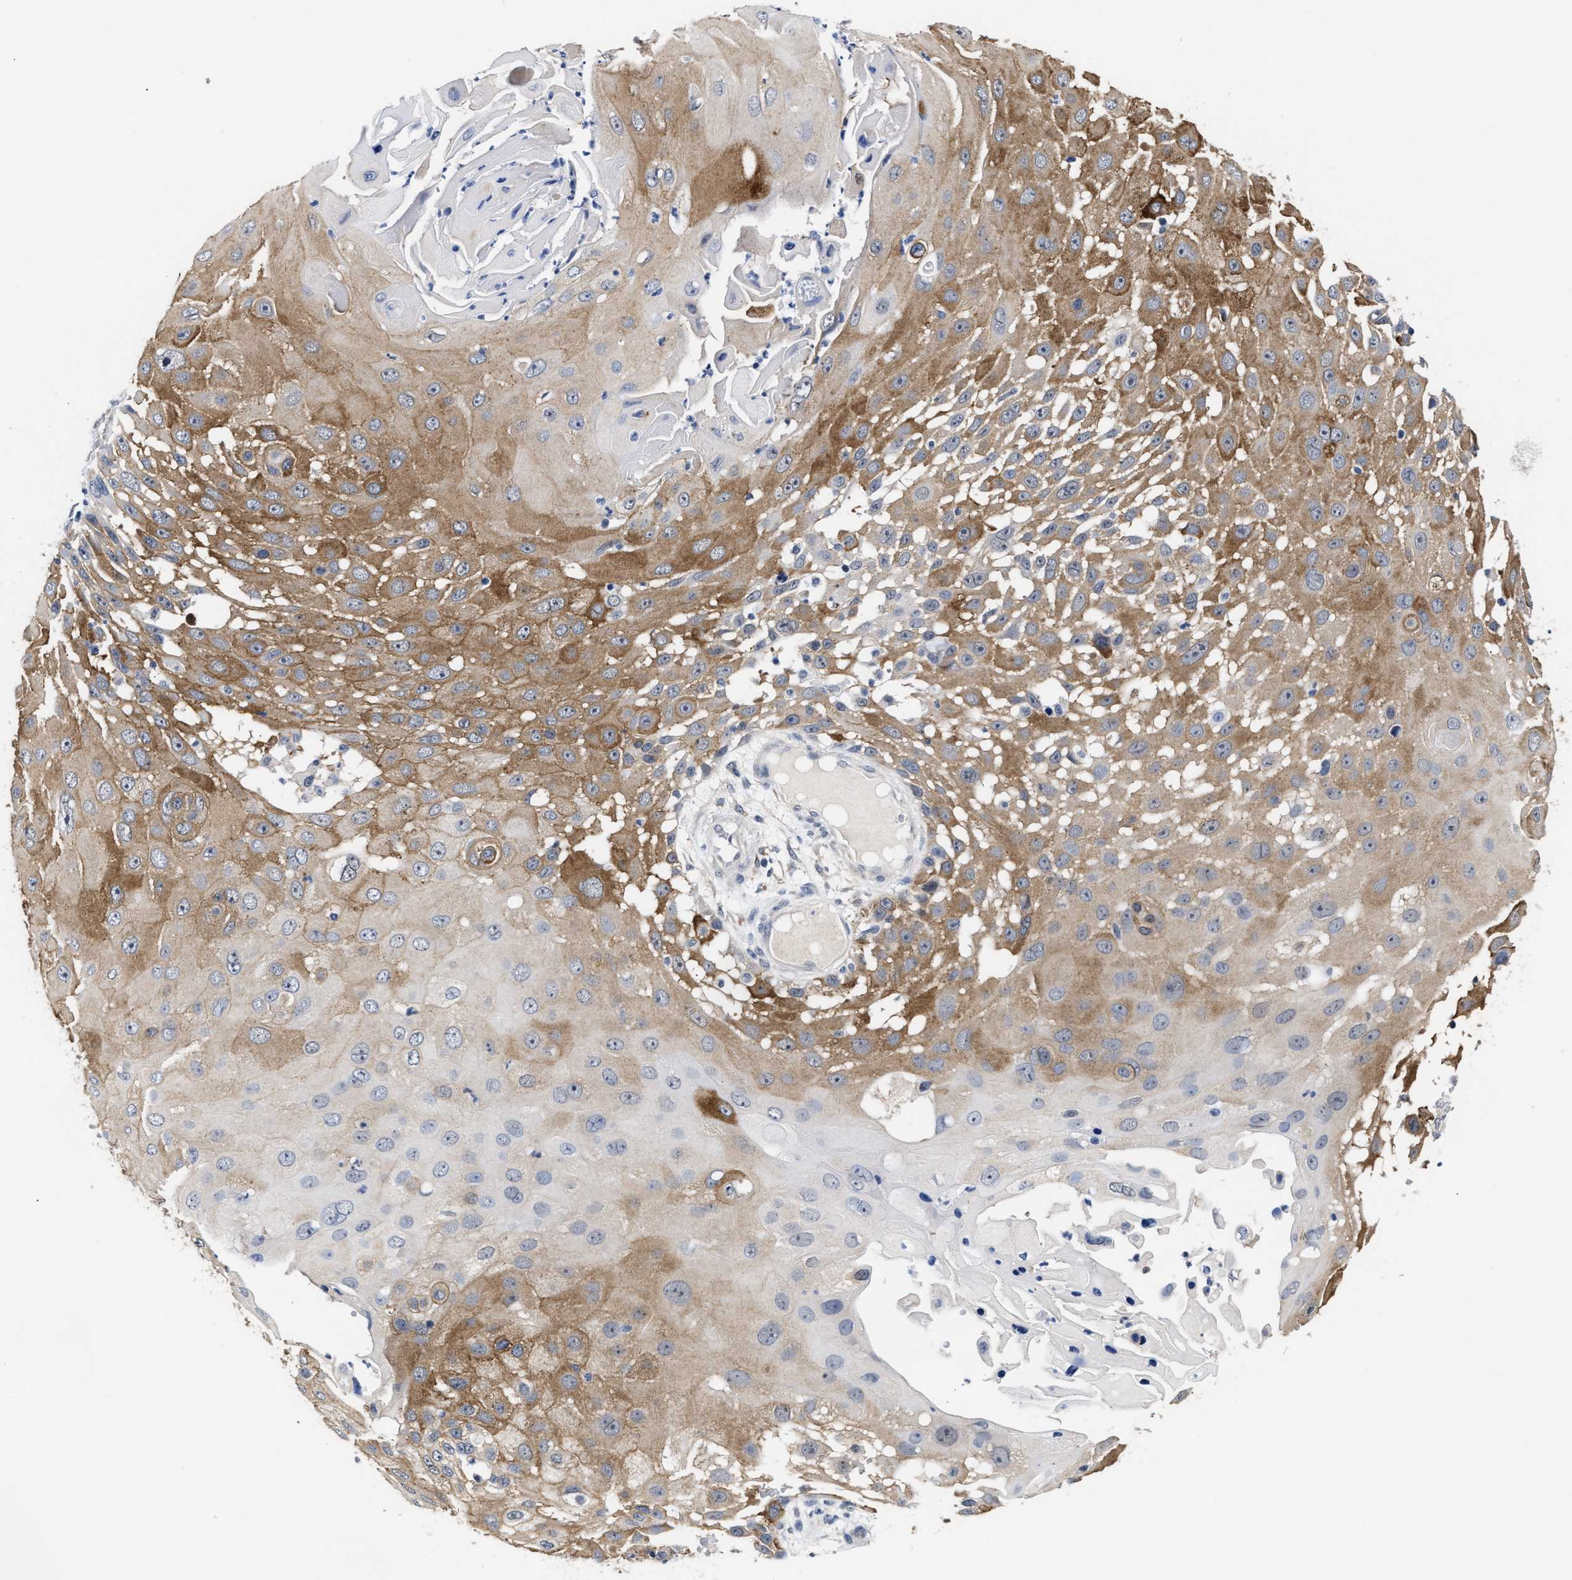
{"staining": {"intensity": "moderate", "quantity": ">75%", "location": "cytoplasmic/membranous"}, "tissue": "skin cancer", "cell_type": "Tumor cells", "image_type": "cancer", "snomed": [{"axis": "morphology", "description": "Squamous cell carcinoma, NOS"}, {"axis": "topography", "description": "Skin"}], "caption": "The histopathology image displays immunohistochemical staining of skin cancer (squamous cell carcinoma). There is moderate cytoplasmic/membranous positivity is seen in about >75% of tumor cells.", "gene": "AHNAK2", "patient": {"sex": "female", "age": 44}}